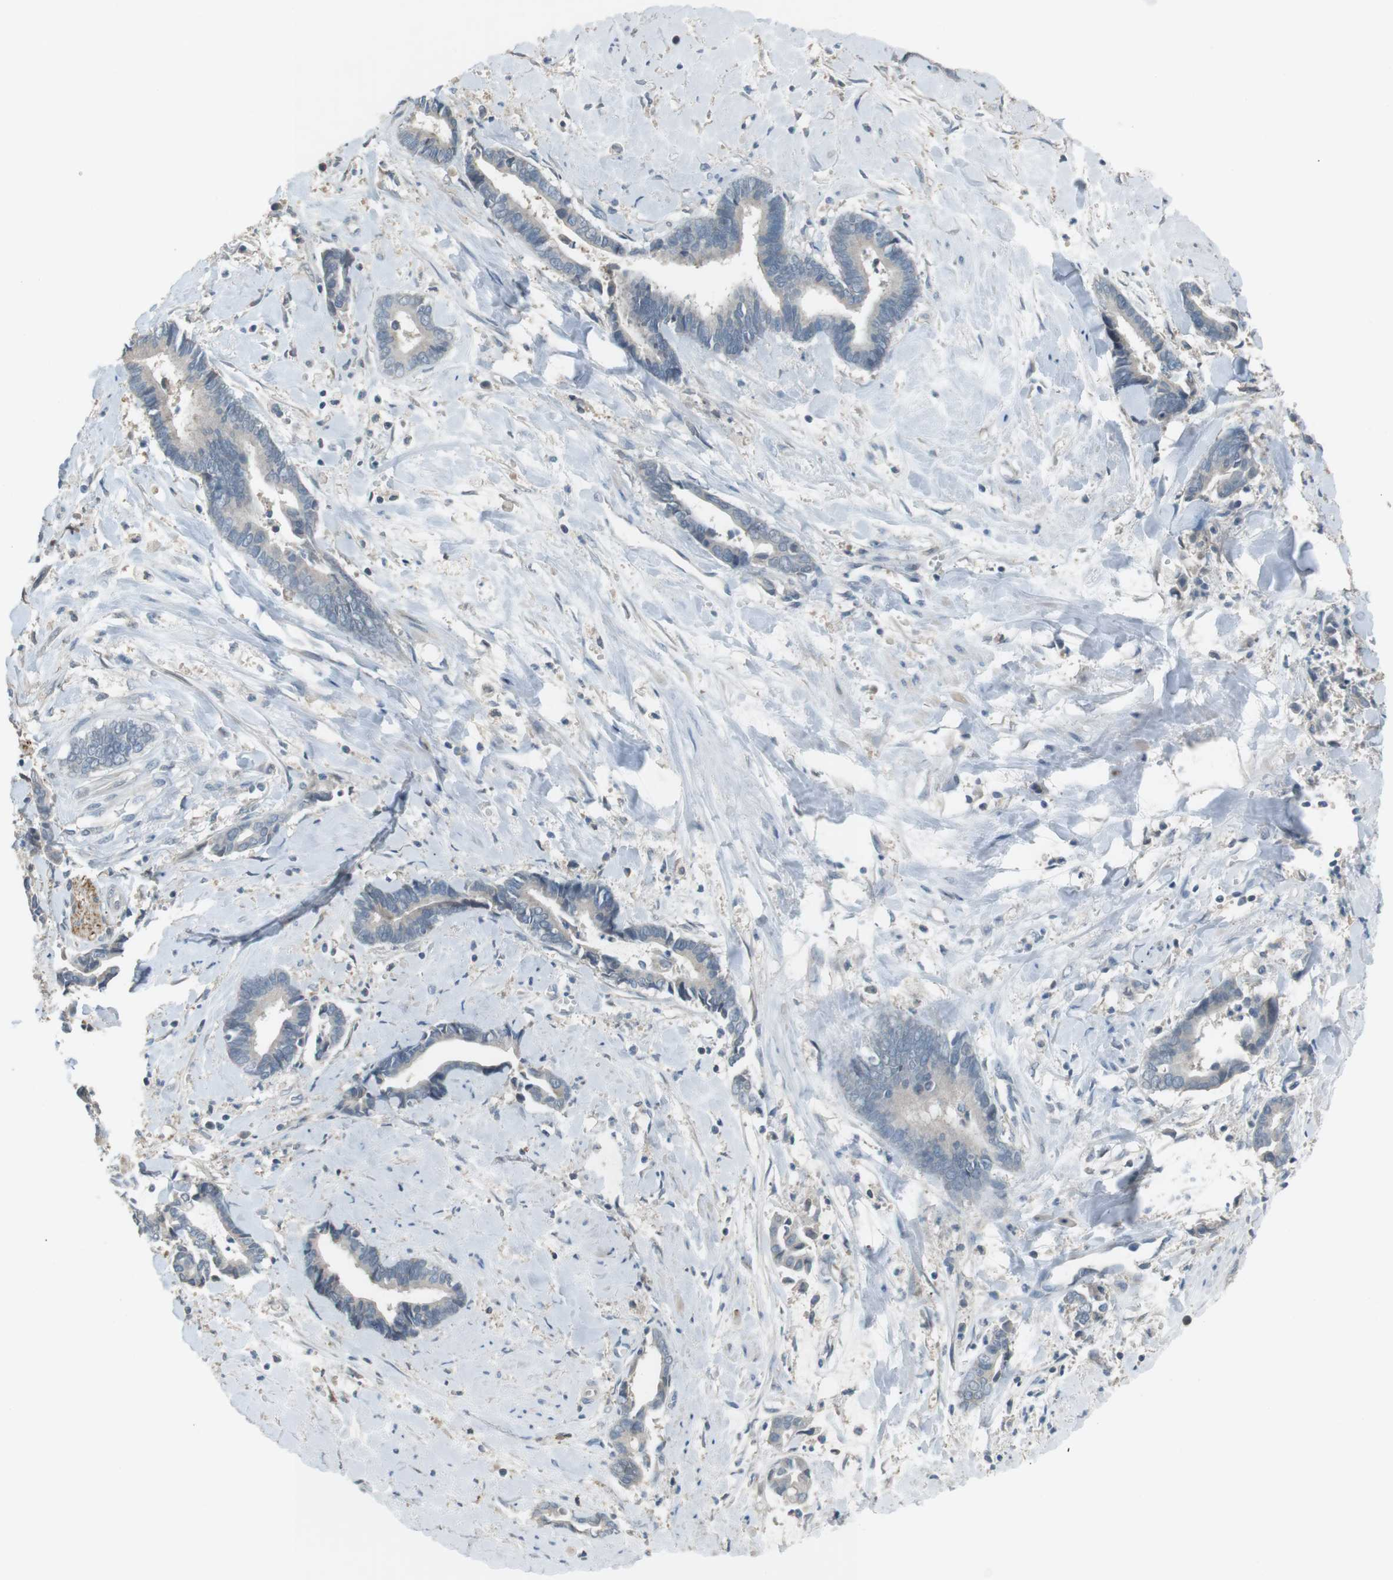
{"staining": {"intensity": "negative", "quantity": "none", "location": "none"}, "tissue": "cervical cancer", "cell_type": "Tumor cells", "image_type": "cancer", "snomed": [{"axis": "morphology", "description": "Adenocarcinoma, NOS"}, {"axis": "topography", "description": "Cervix"}], "caption": "This is an immunohistochemistry image of human cervical cancer. There is no positivity in tumor cells.", "gene": "RTN3", "patient": {"sex": "female", "age": 44}}